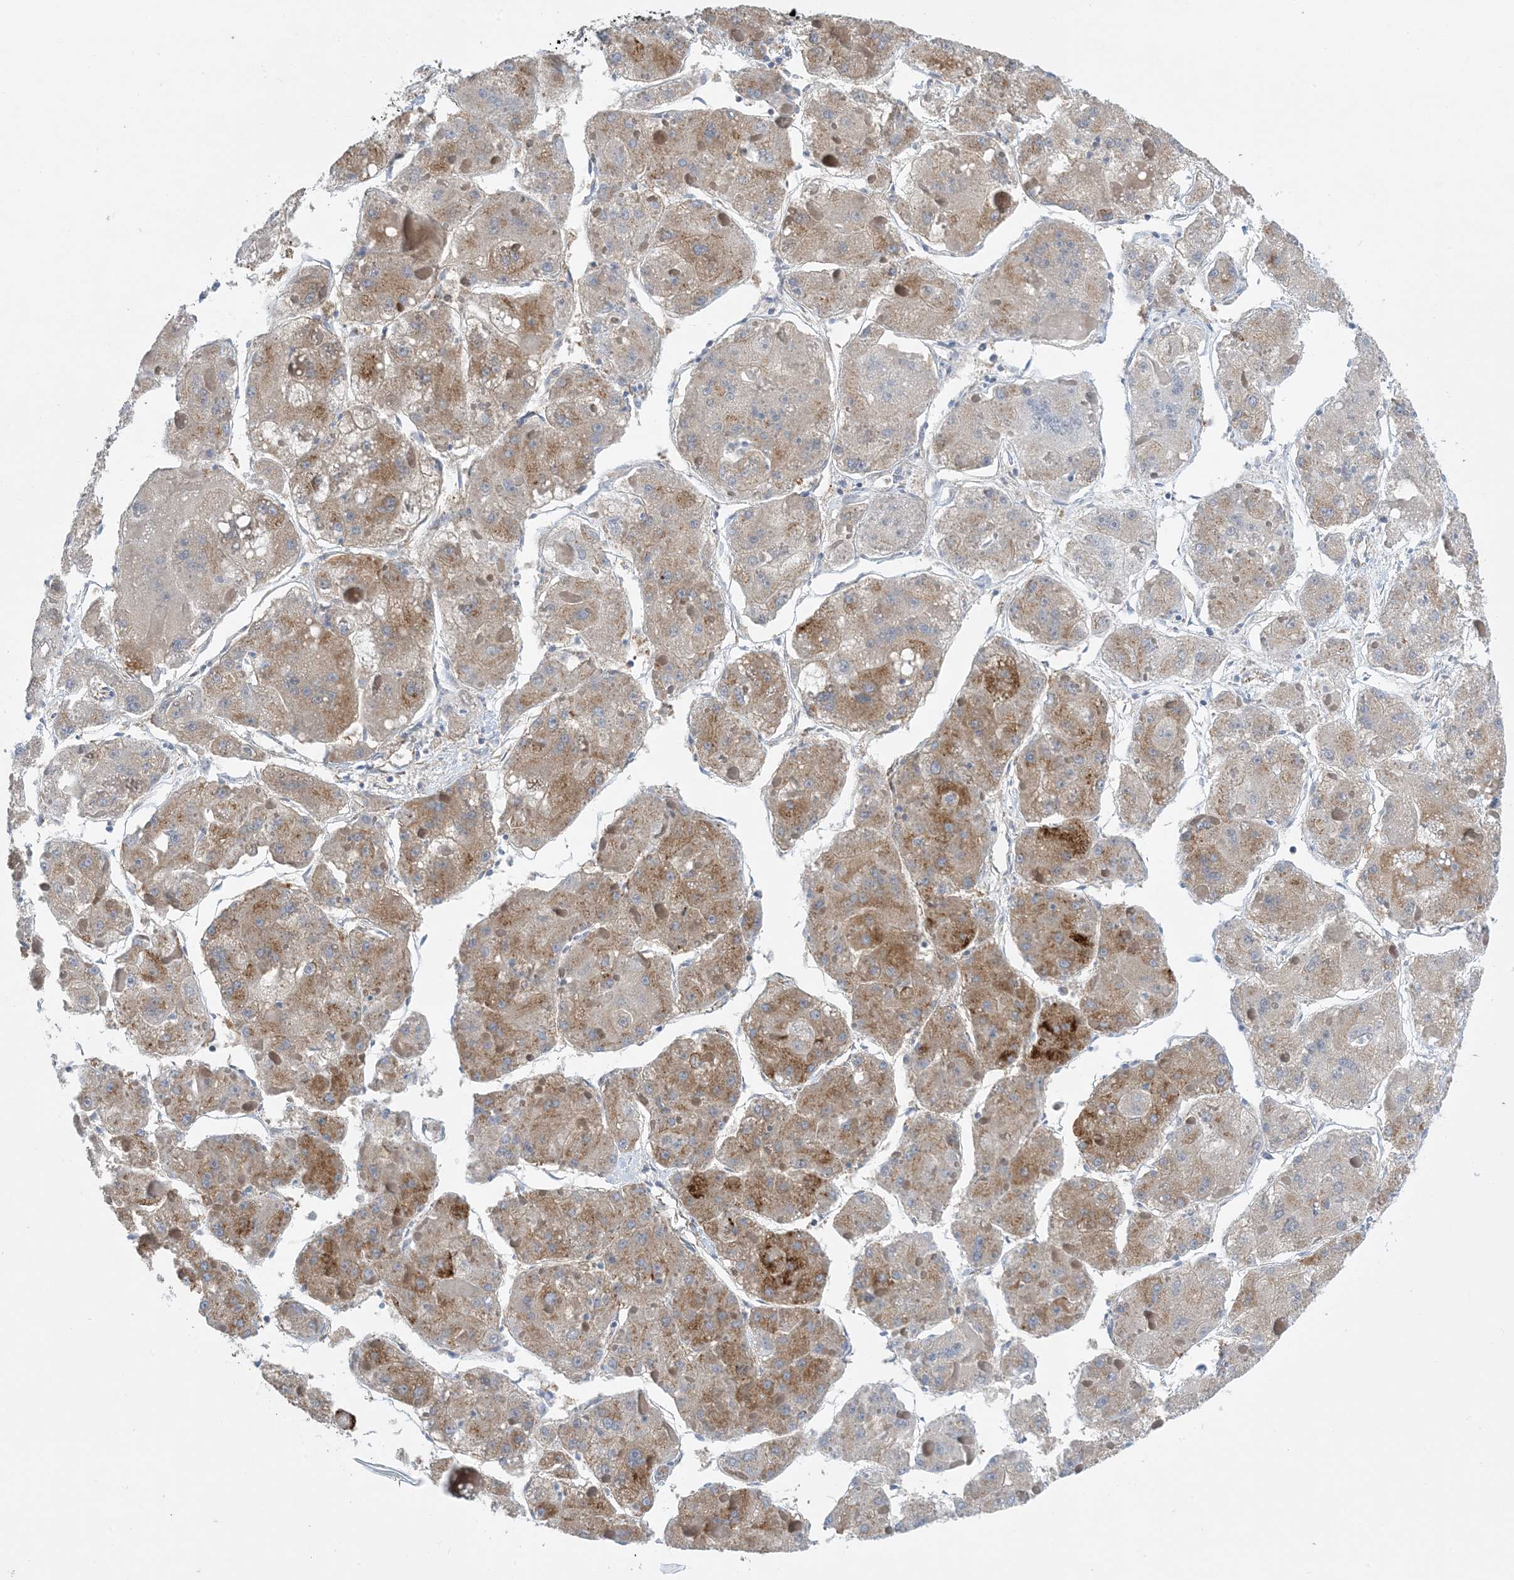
{"staining": {"intensity": "moderate", "quantity": "25%-75%", "location": "cytoplasmic/membranous"}, "tissue": "liver cancer", "cell_type": "Tumor cells", "image_type": "cancer", "snomed": [{"axis": "morphology", "description": "Carcinoma, Hepatocellular, NOS"}, {"axis": "topography", "description": "Liver"}], "caption": "This micrograph reveals immunohistochemistry (IHC) staining of human liver cancer, with medium moderate cytoplasmic/membranous positivity in about 25%-75% of tumor cells.", "gene": "SIDT1", "patient": {"sex": "female", "age": 73}}